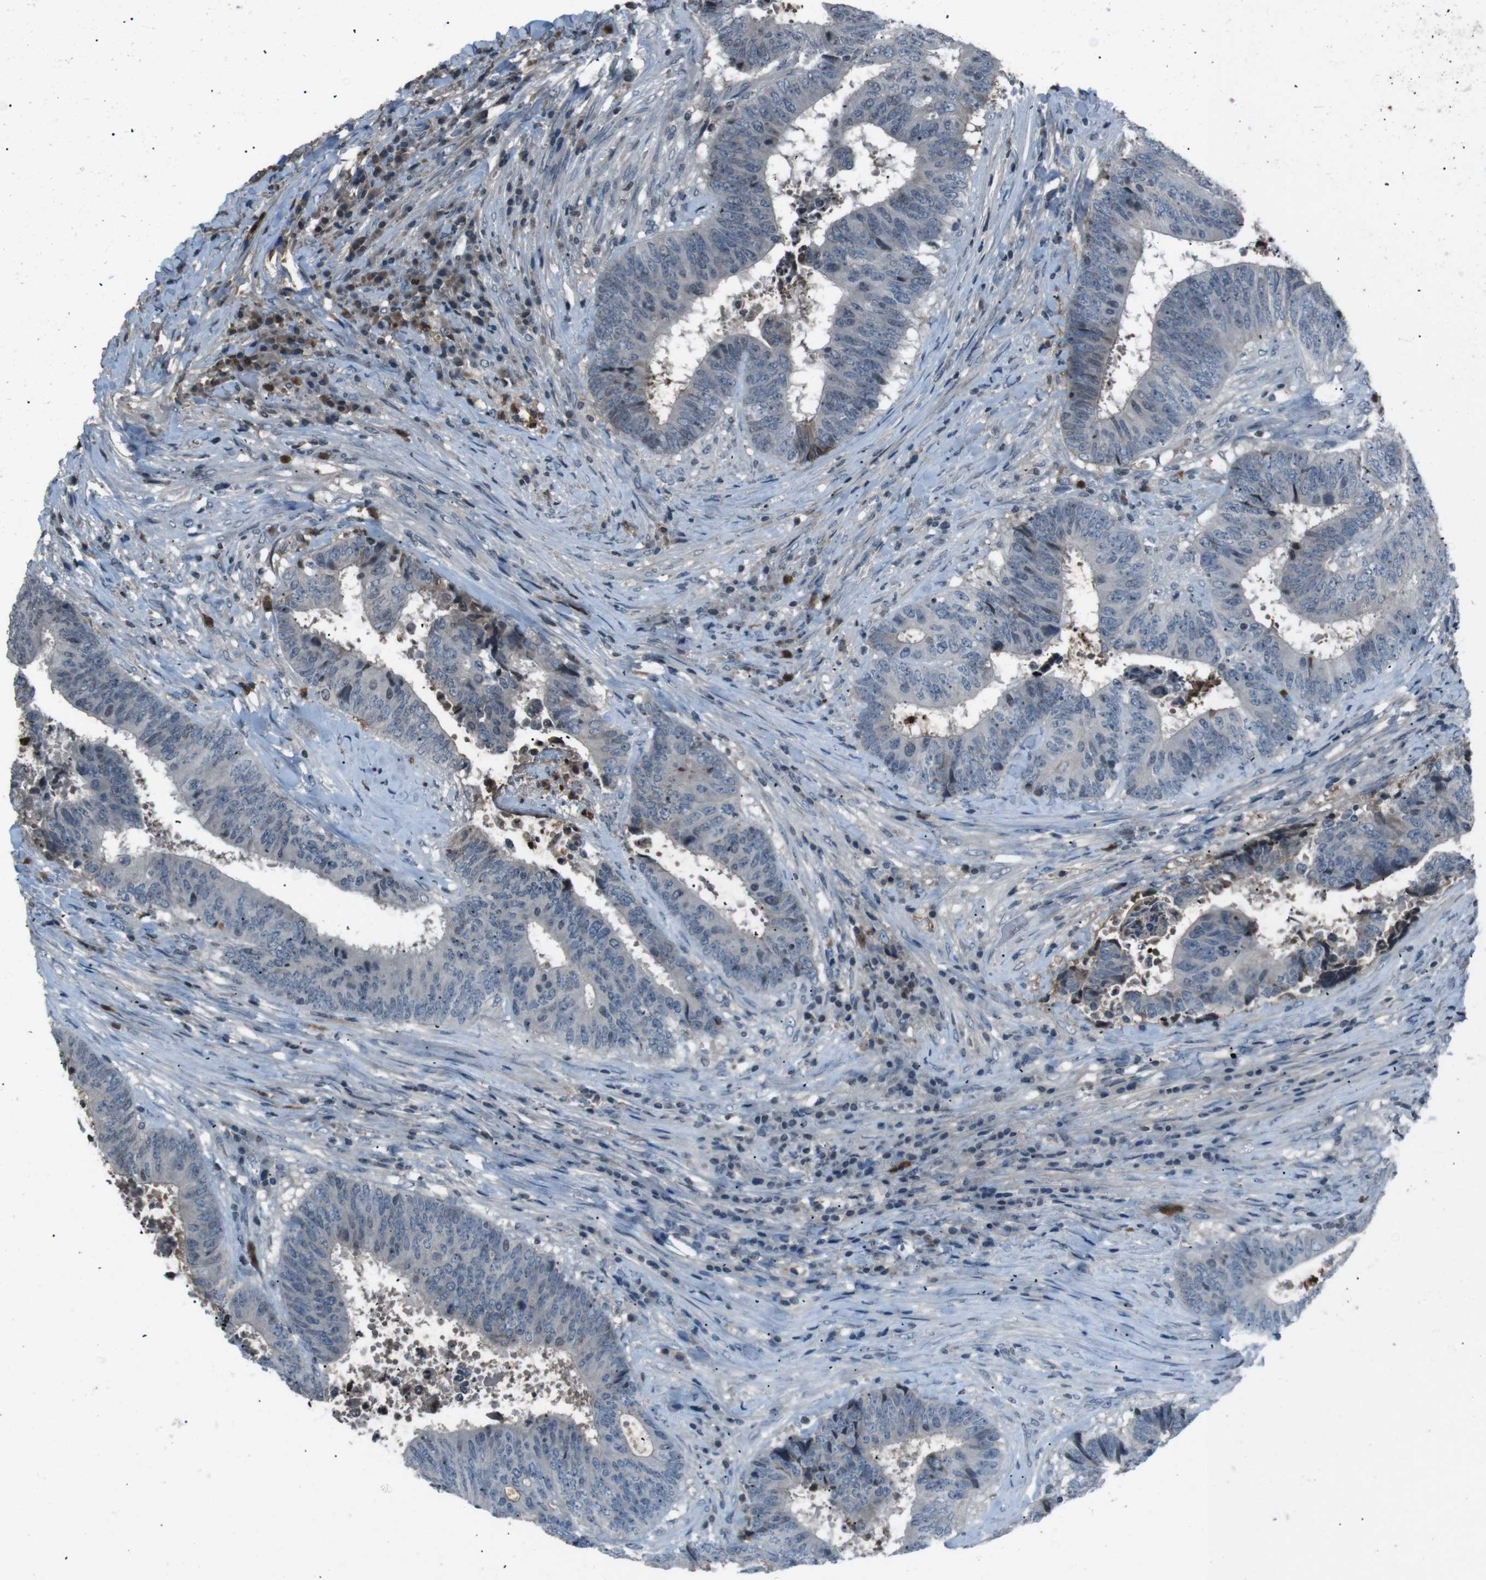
{"staining": {"intensity": "negative", "quantity": "none", "location": "none"}, "tissue": "colorectal cancer", "cell_type": "Tumor cells", "image_type": "cancer", "snomed": [{"axis": "morphology", "description": "Adenocarcinoma, NOS"}, {"axis": "topography", "description": "Rectum"}], "caption": "IHC histopathology image of human colorectal cancer stained for a protein (brown), which displays no positivity in tumor cells.", "gene": "UGT1A6", "patient": {"sex": "male", "age": 72}}